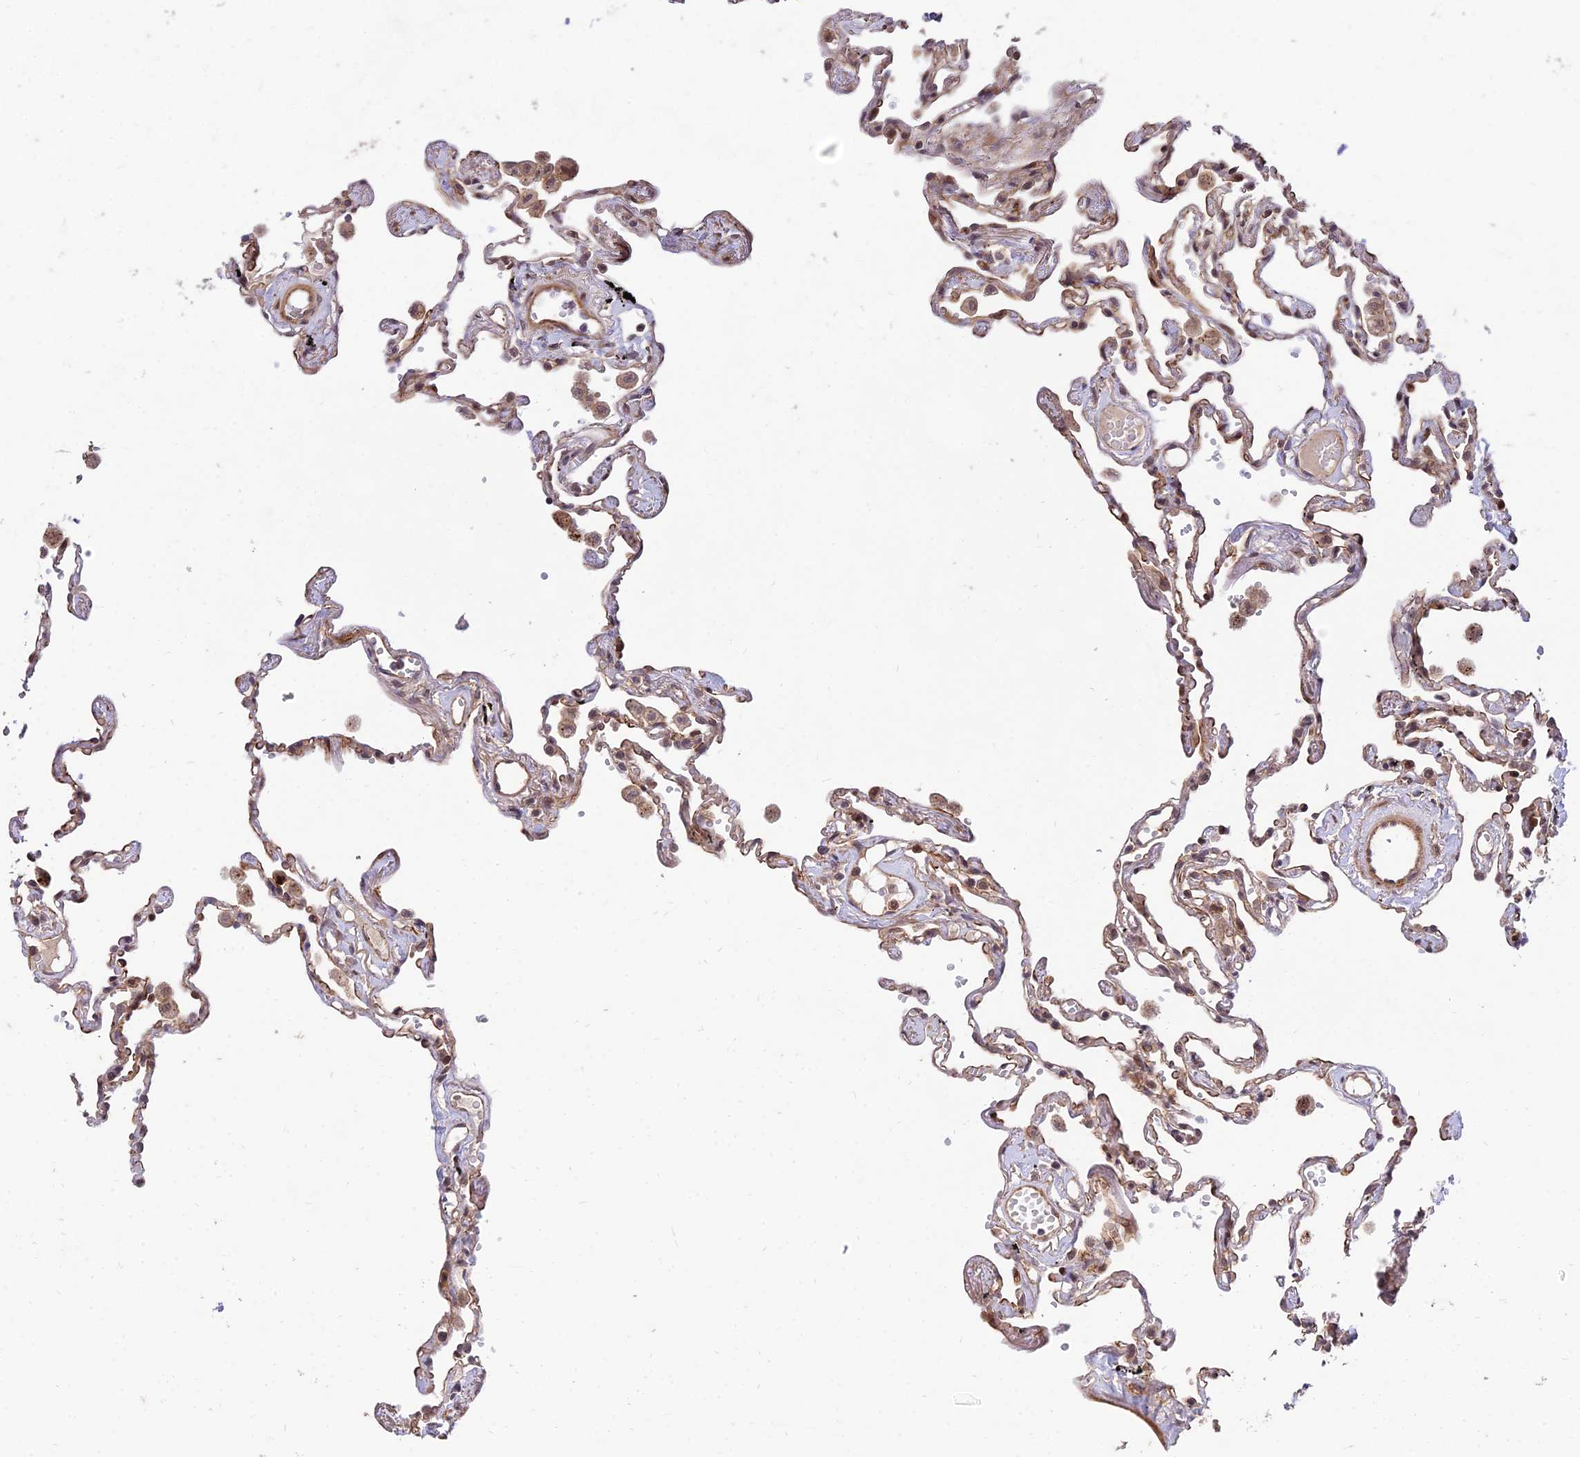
{"staining": {"intensity": "moderate", "quantity": "25%-75%", "location": "cytoplasmic/membranous,nuclear"}, "tissue": "lung", "cell_type": "Alveolar cells", "image_type": "normal", "snomed": [{"axis": "morphology", "description": "Normal tissue, NOS"}, {"axis": "topography", "description": "Lung"}], "caption": "Immunohistochemistry (IHC) histopathology image of unremarkable lung stained for a protein (brown), which shows medium levels of moderate cytoplasmic/membranous,nuclear positivity in about 25%-75% of alveolar cells.", "gene": "ZNF85", "patient": {"sex": "female", "age": 67}}